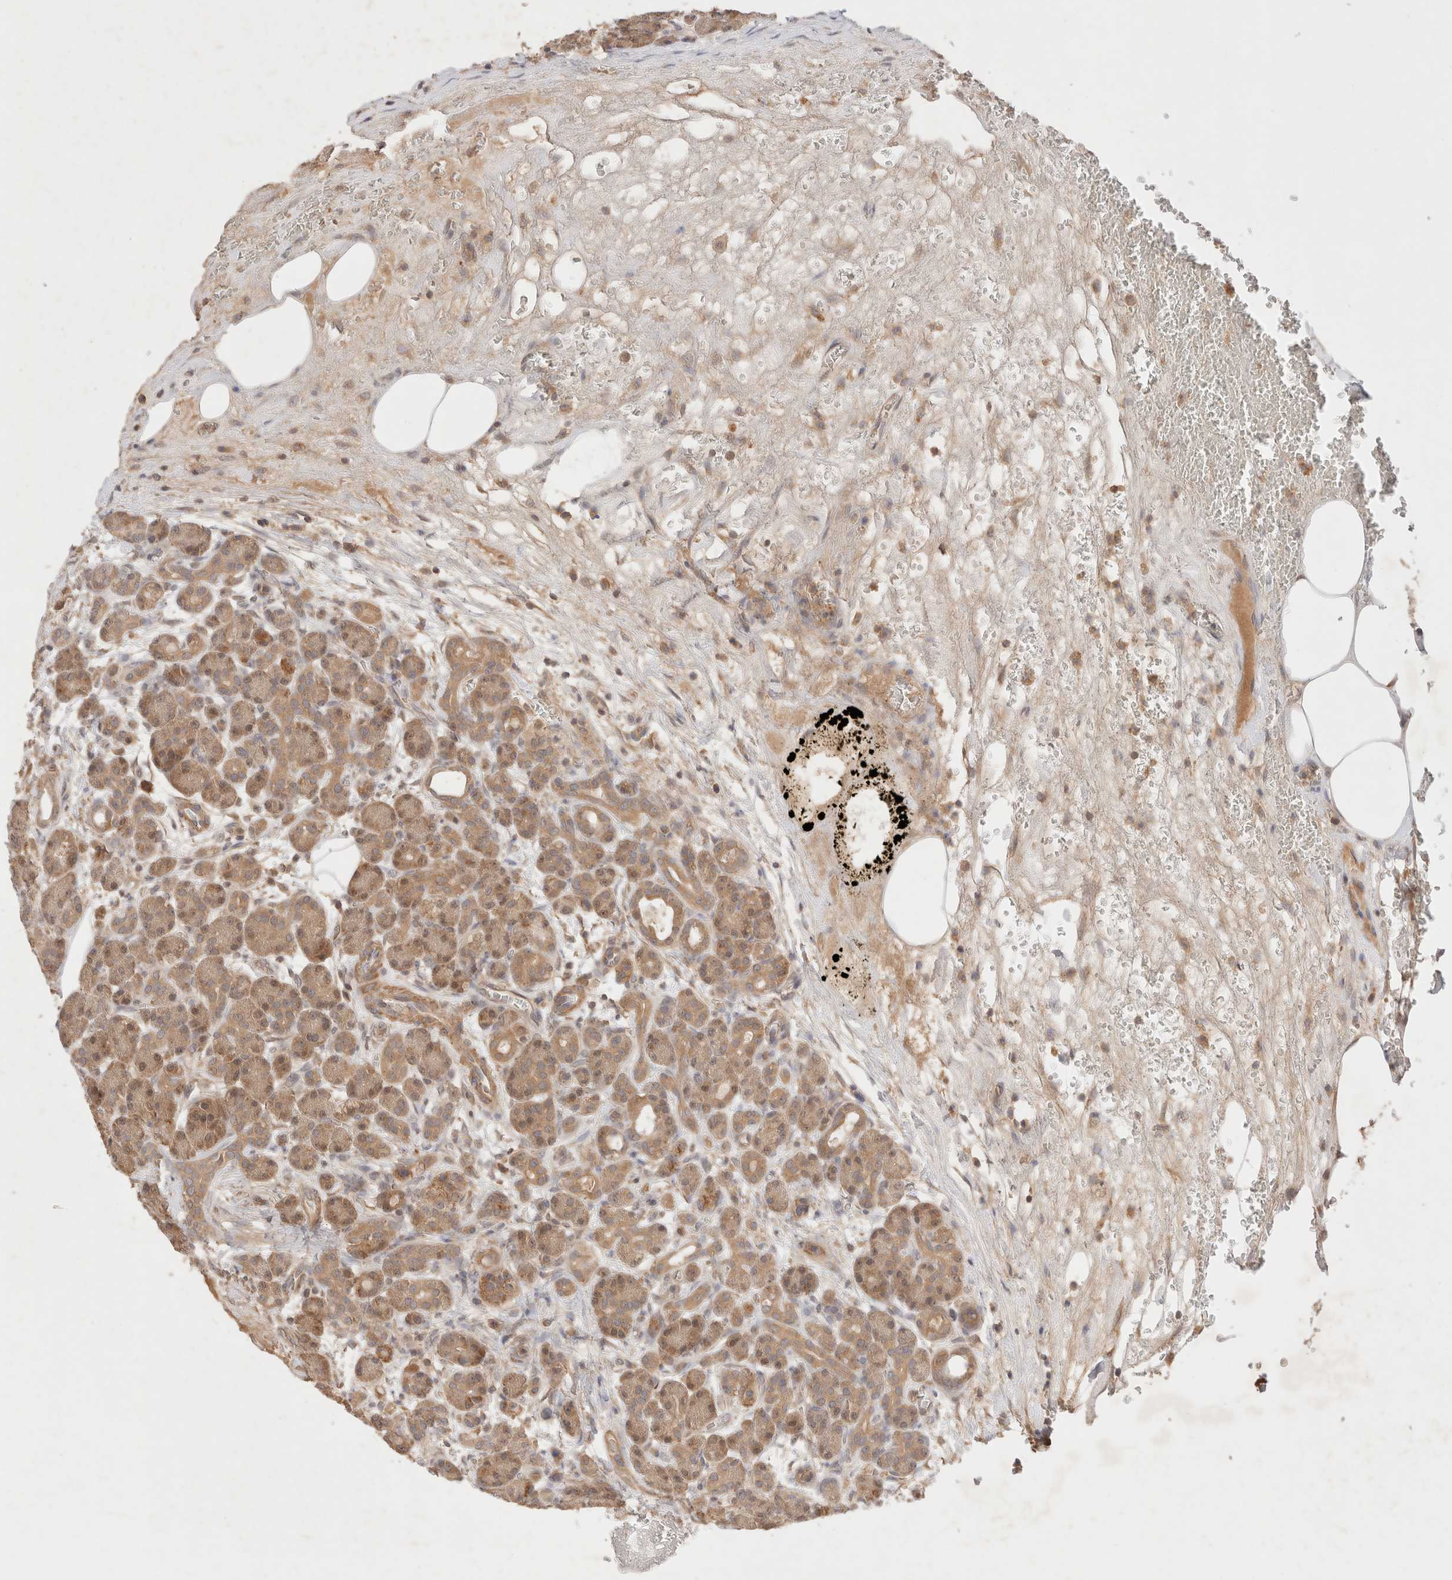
{"staining": {"intensity": "moderate", "quantity": ">75%", "location": "cytoplasmic/membranous,nuclear"}, "tissue": "pancreas", "cell_type": "Exocrine glandular cells", "image_type": "normal", "snomed": [{"axis": "morphology", "description": "Normal tissue, NOS"}, {"axis": "topography", "description": "Pancreas"}], "caption": "Pancreas stained with IHC demonstrates moderate cytoplasmic/membranous,nuclear positivity in about >75% of exocrine glandular cells.", "gene": "CARNMT1", "patient": {"sex": "male", "age": 63}}